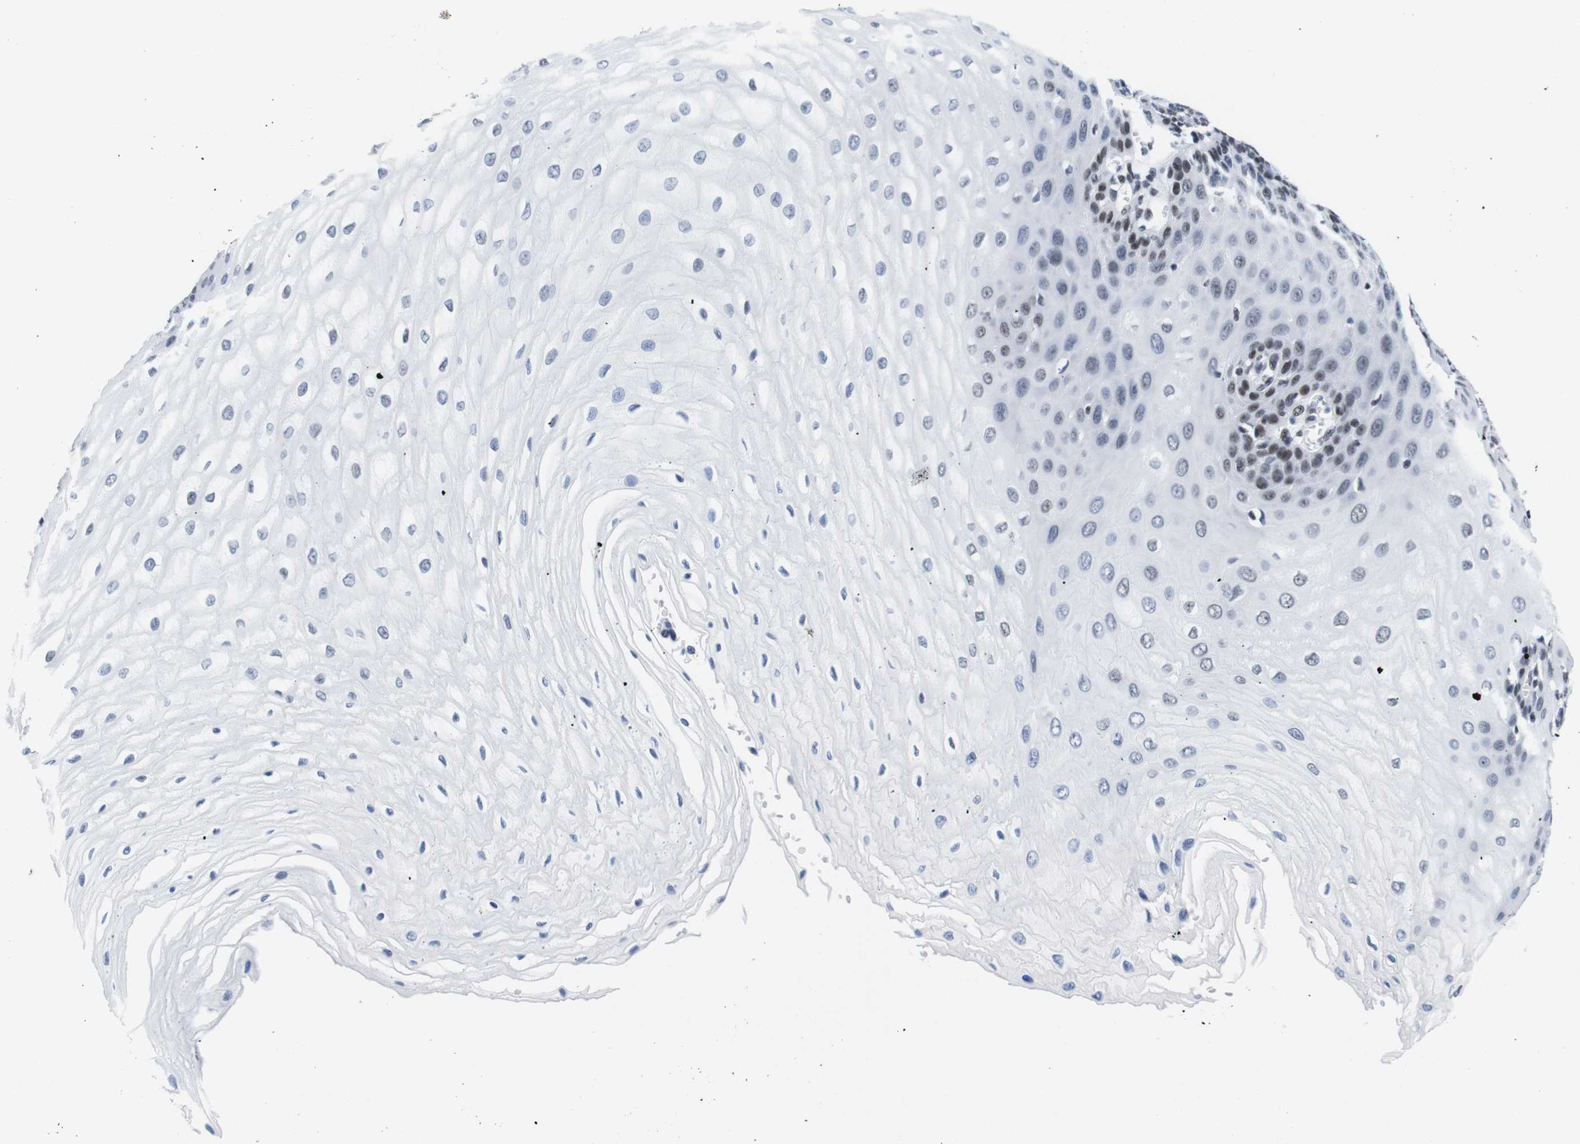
{"staining": {"intensity": "moderate", "quantity": "25%-75%", "location": "nuclear"}, "tissue": "esophagus", "cell_type": "Squamous epithelial cells", "image_type": "normal", "snomed": [{"axis": "morphology", "description": "Normal tissue, NOS"}, {"axis": "morphology", "description": "Squamous cell carcinoma, NOS"}, {"axis": "topography", "description": "Esophagus"}], "caption": "This photomicrograph exhibits benign esophagus stained with immunohistochemistry to label a protein in brown. The nuclear of squamous epithelial cells show moderate positivity for the protein. Nuclei are counter-stained blue.", "gene": "IFI16", "patient": {"sex": "male", "age": 65}}